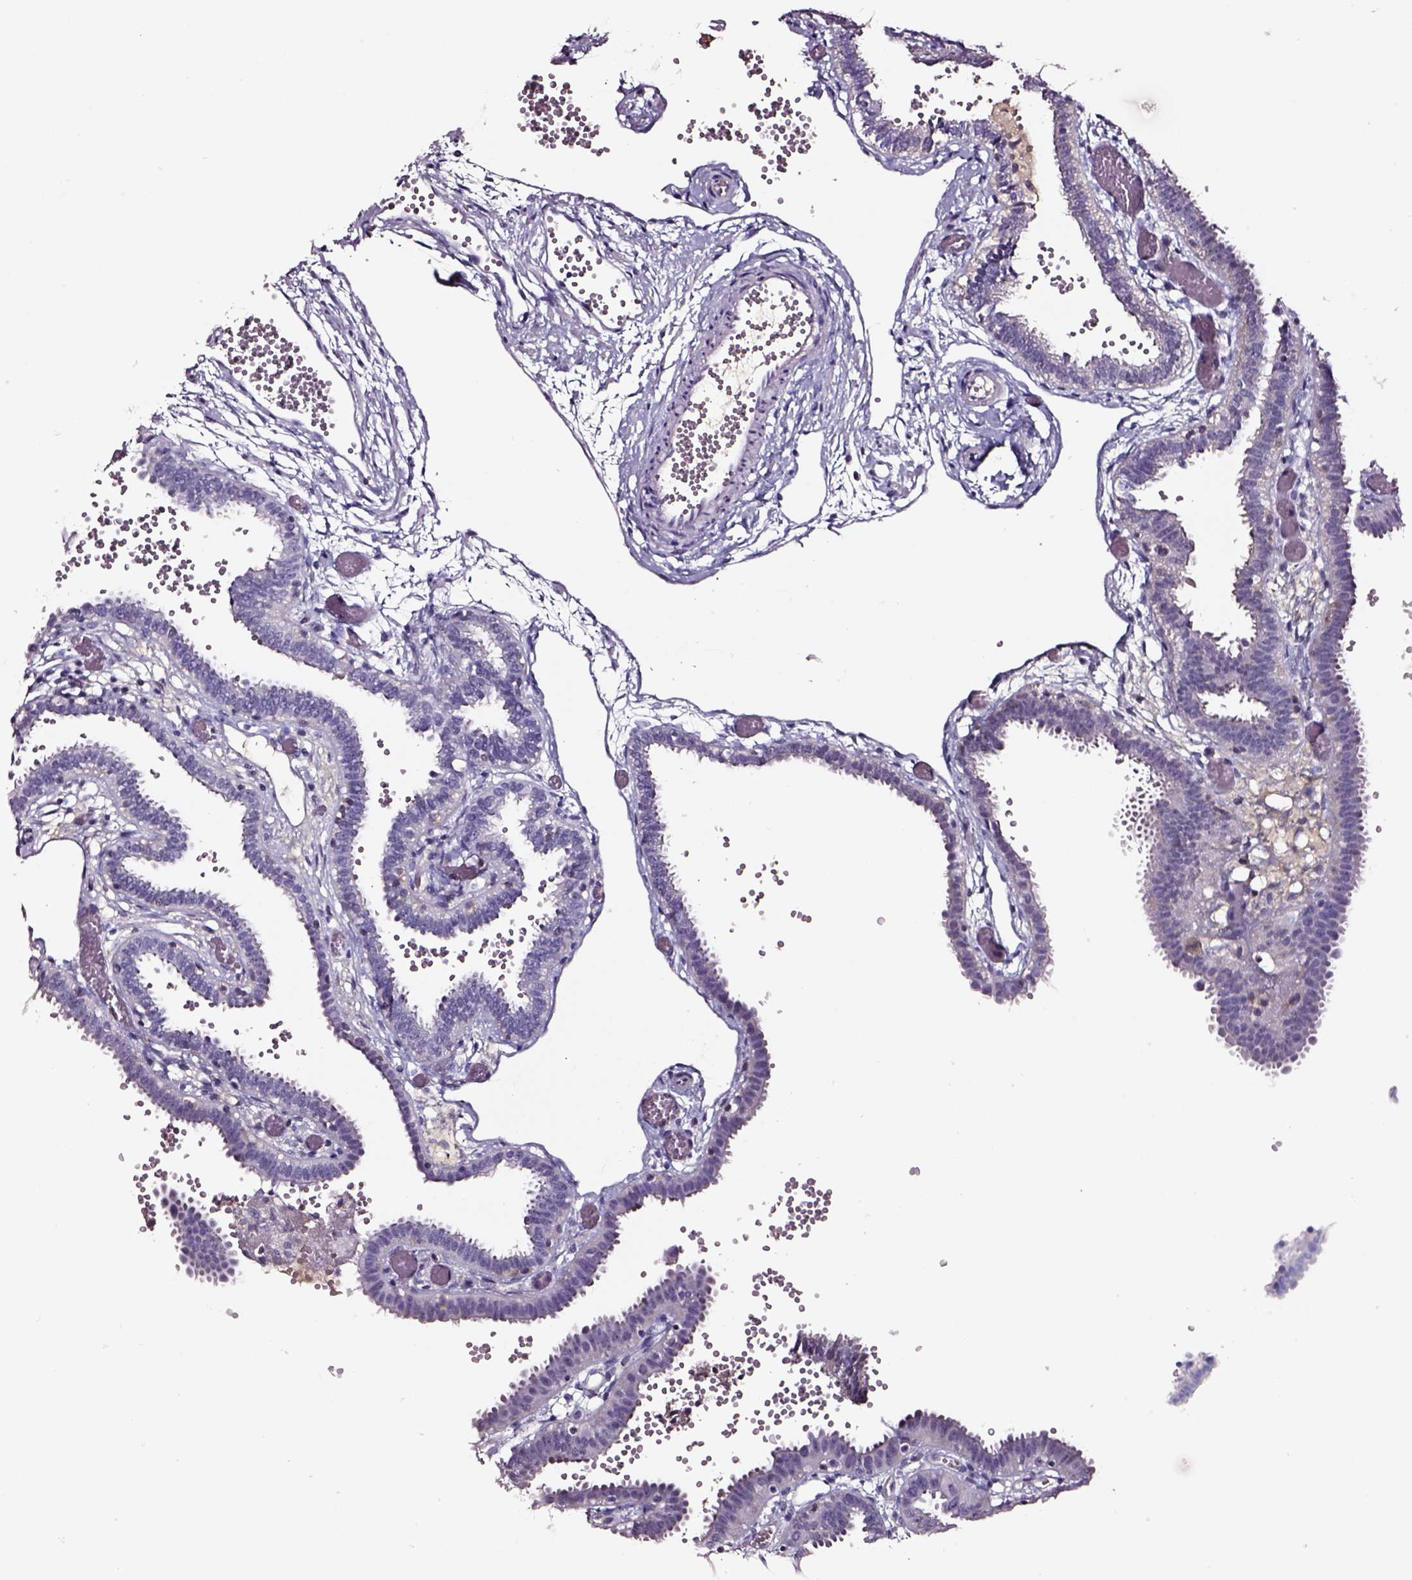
{"staining": {"intensity": "negative", "quantity": "none", "location": "none"}, "tissue": "fallopian tube", "cell_type": "Glandular cells", "image_type": "normal", "snomed": [{"axis": "morphology", "description": "Normal tissue, NOS"}, {"axis": "topography", "description": "Fallopian tube"}], "caption": "High magnification brightfield microscopy of benign fallopian tube stained with DAB (brown) and counterstained with hematoxylin (blue): glandular cells show no significant expression. Nuclei are stained in blue.", "gene": "SMIM17", "patient": {"sex": "female", "age": 37}}